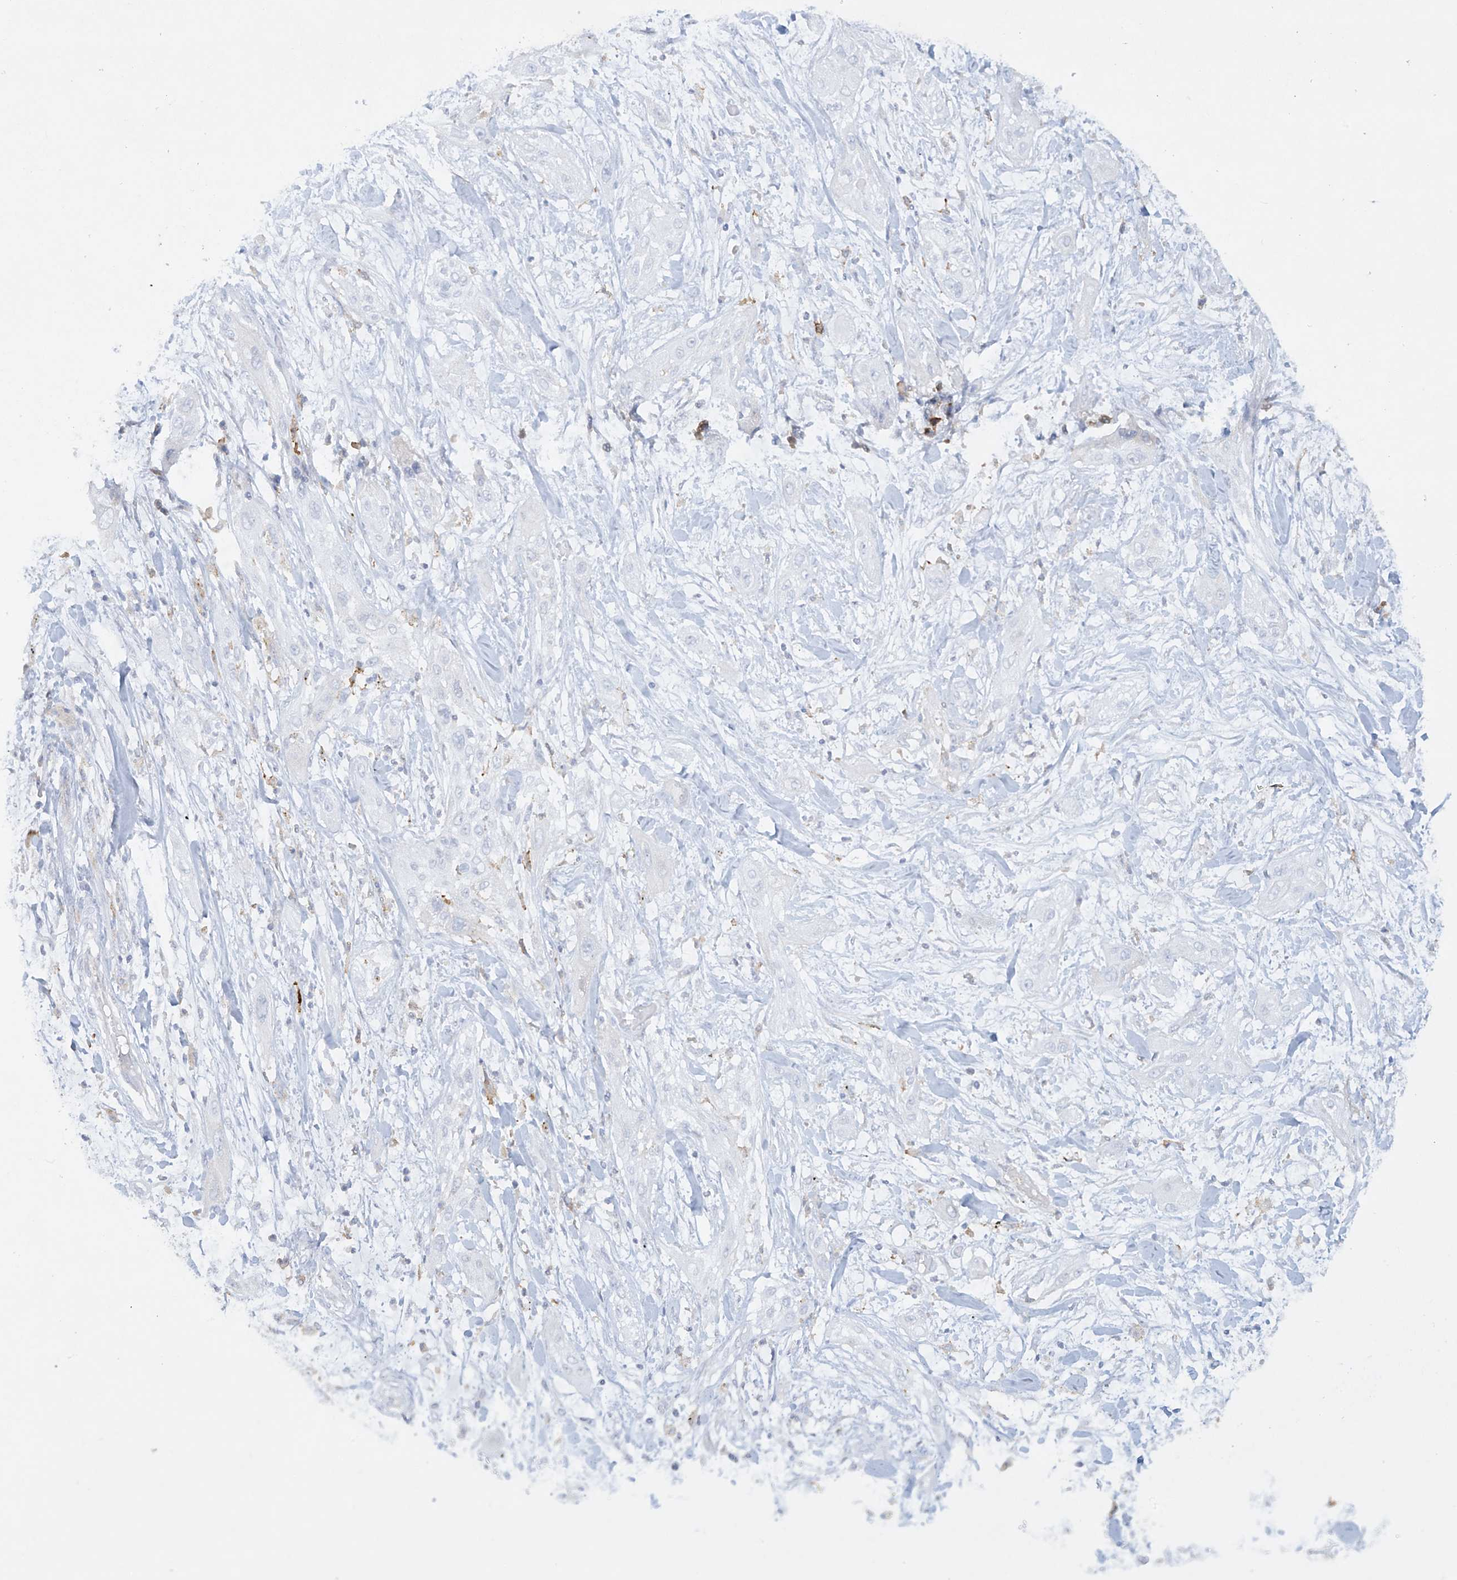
{"staining": {"intensity": "negative", "quantity": "none", "location": "none"}, "tissue": "lung cancer", "cell_type": "Tumor cells", "image_type": "cancer", "snomed": [{"axis": "morphology", "description": "Squamous cell carcinoma, NOS"}, {"axis": "topography", "description": "Lung"}], "caption": "This is an immunohistochemistry micrograph of human lung cancer. There is no positivity in tumor cells.", "gene": "FCGR3A", "patient": {"sex": "female", "age": 47}}